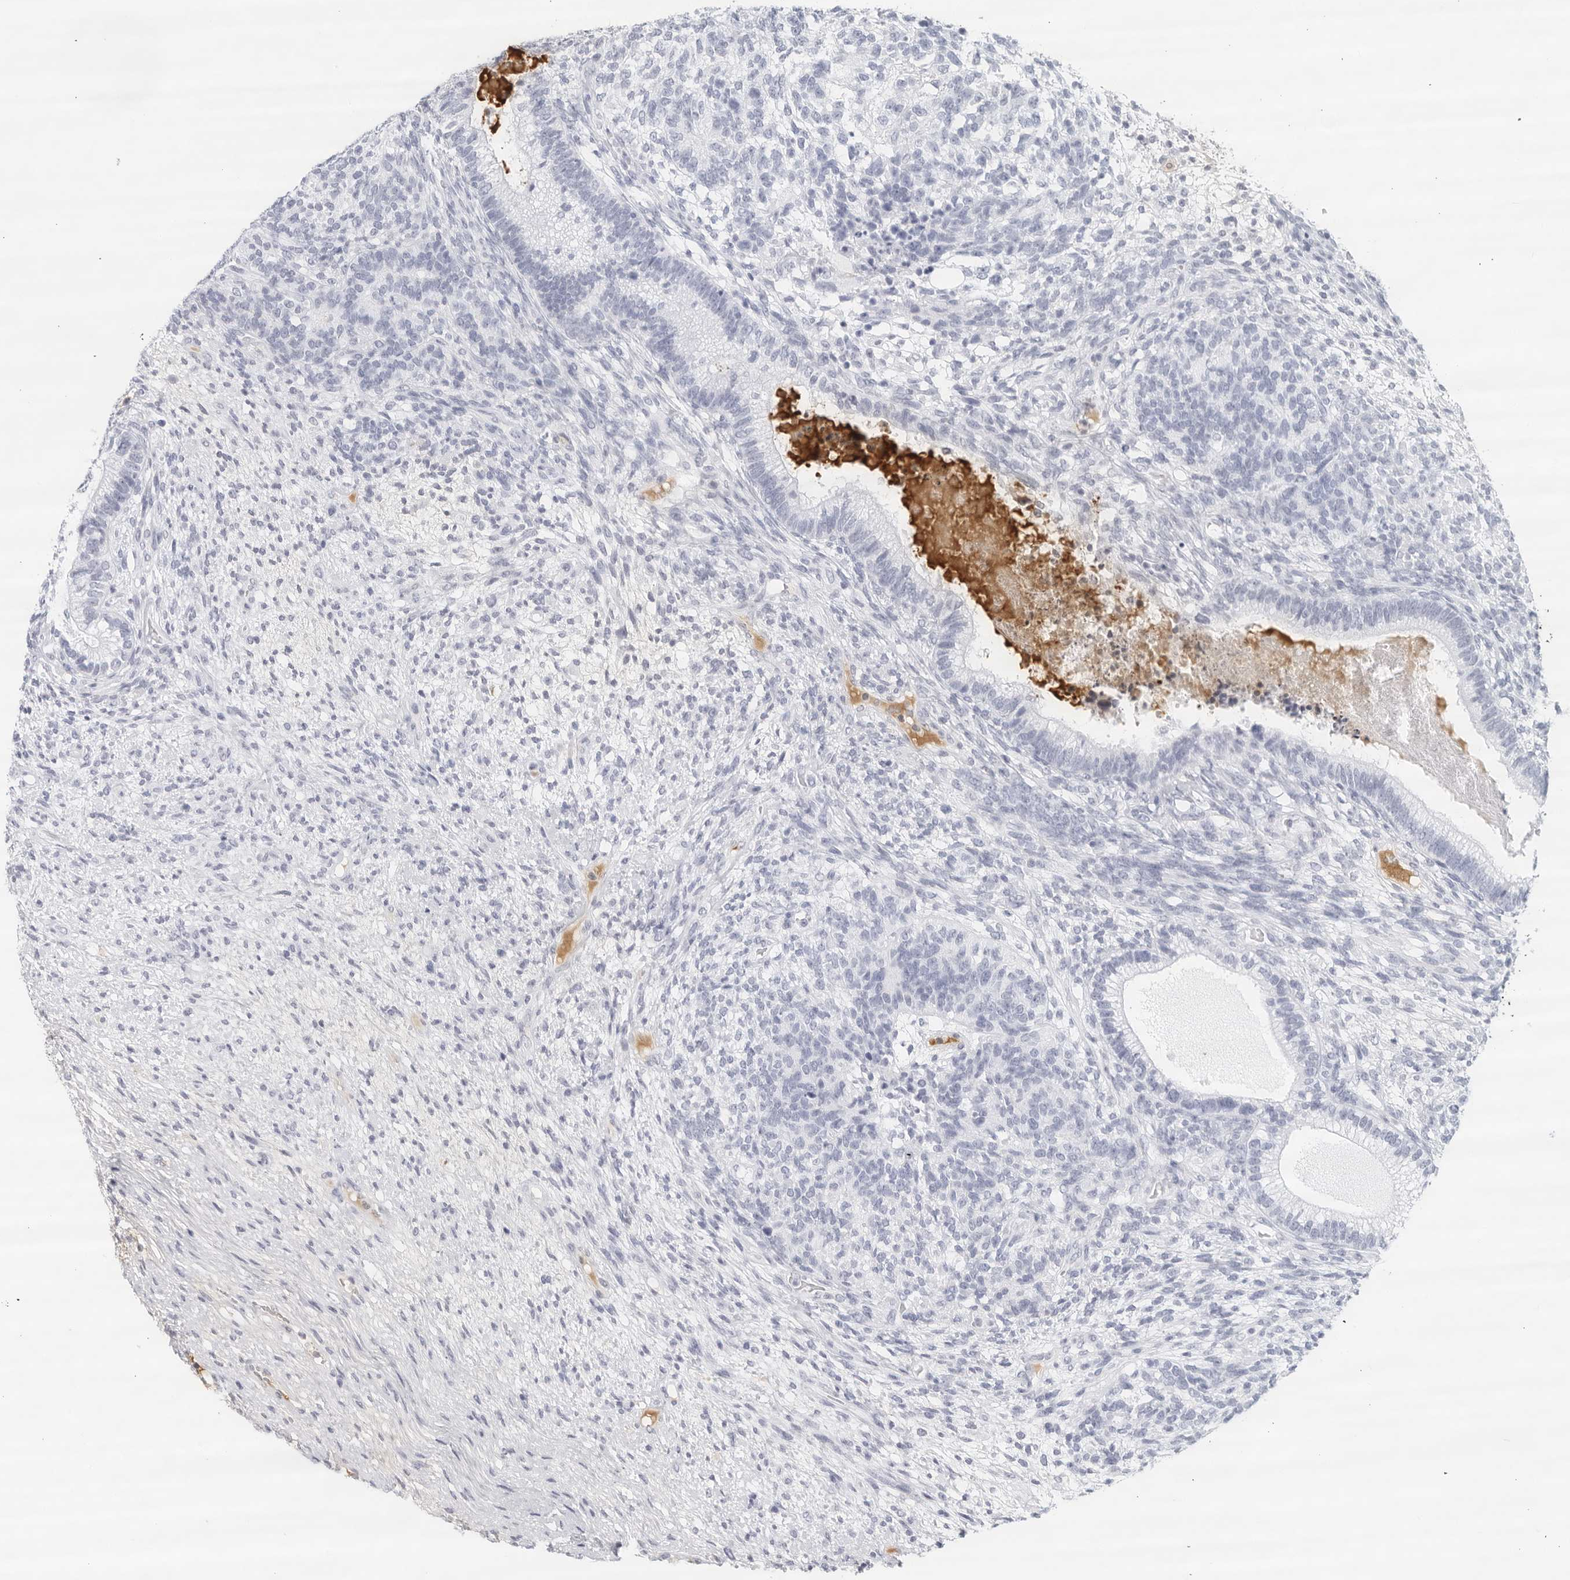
{"staining": {"intensity": "negative", "quantity": "none", "location": "none"}, "tissue": "testis cancer", "cell_type": "Tumor cells", "image_type": "cancer", "snomed": [{"axis": "morphology", "description": "Seminoma, NOS"}, {"axis": "morphology", "description": "Carcinoma, Embryonal, NOS"}, {"axis": "topography", "description": "Testis"}], "caption": "This is a image of IHC staining of testis cancer (embryonal carcinoma), which shows no expression in tumor cells. (Immunohistochemistry, brightfield microscopy, high magnification).", "gene": "FGG", "patient": {"sex": "male", "age": 28}}